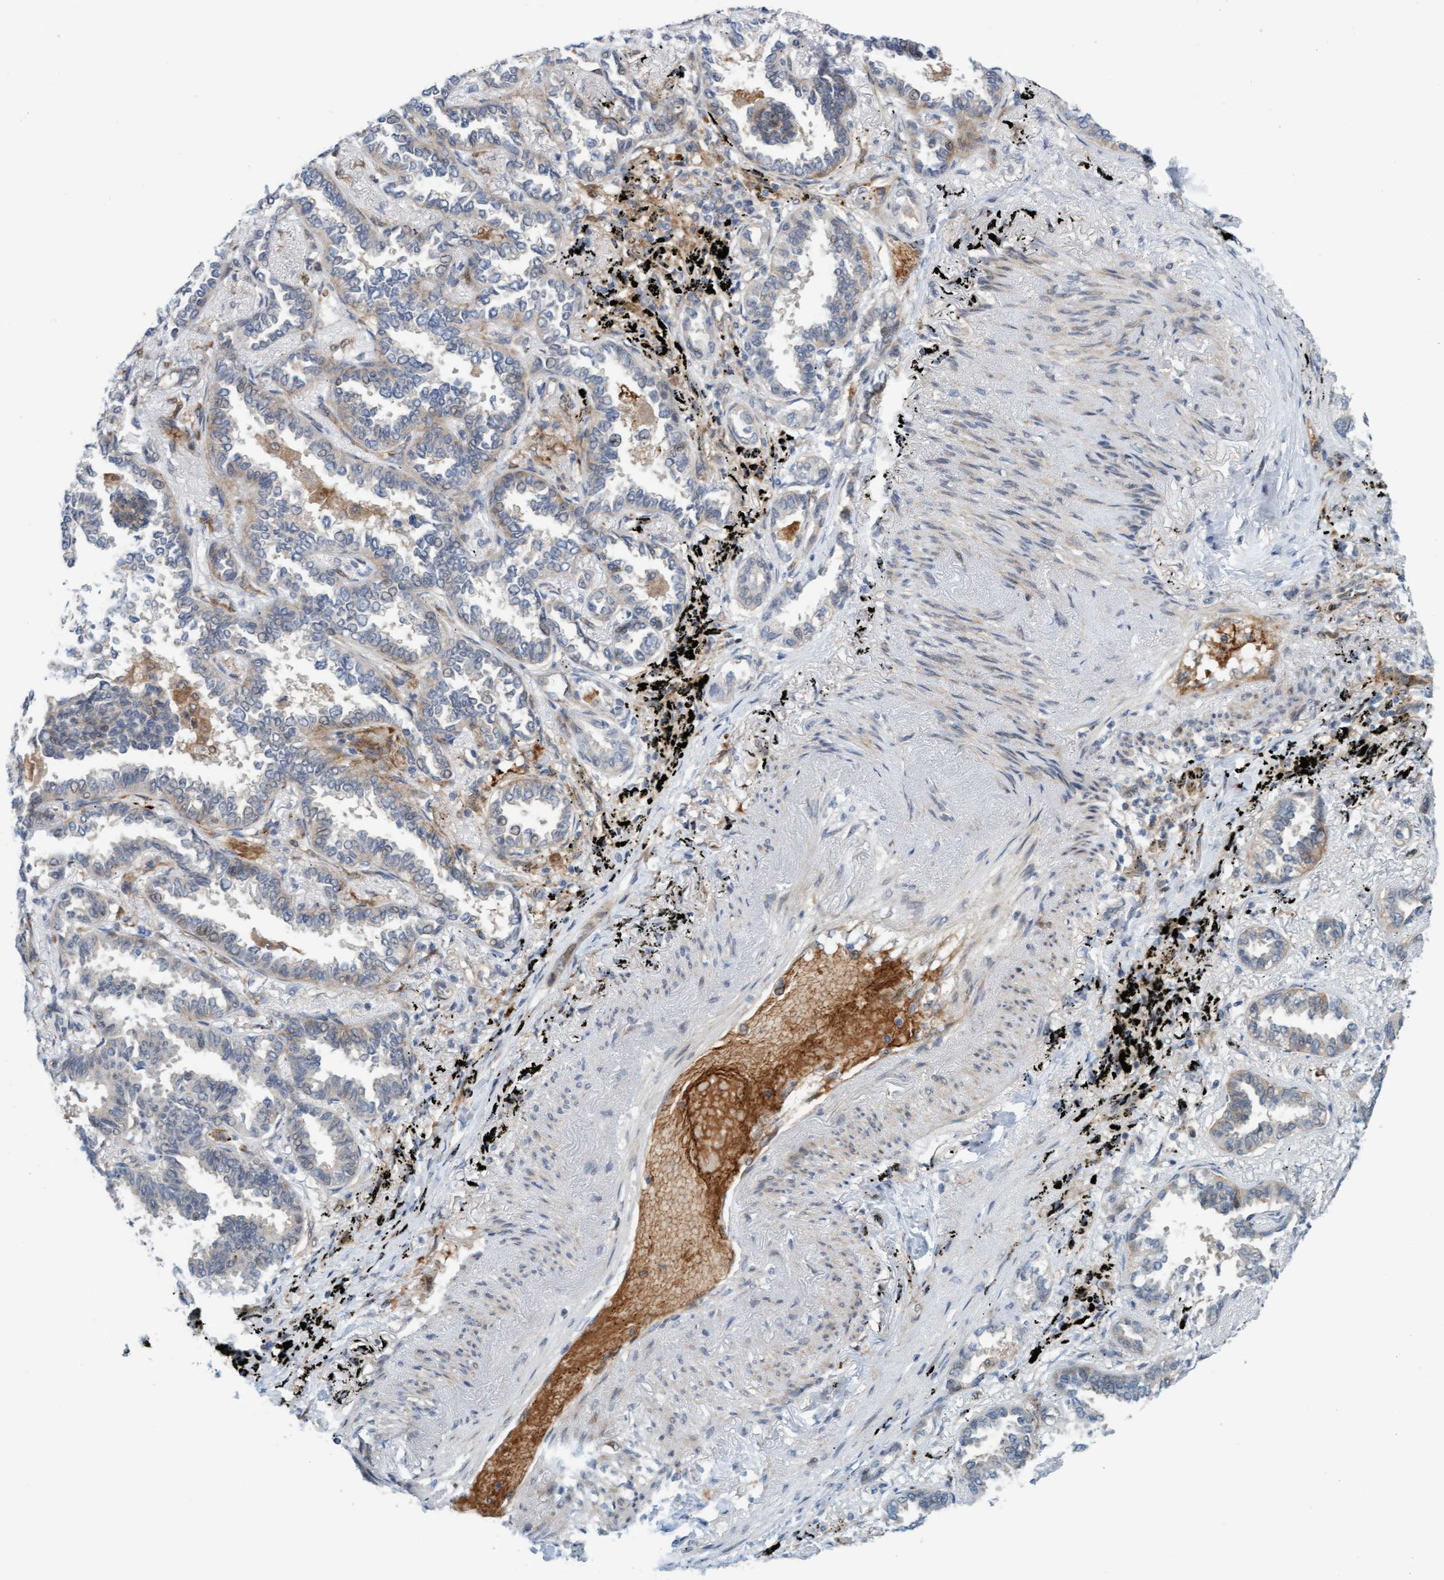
{"staining": {"intensity": "weak", "quantity": "<25%", "location": "cytoplasmic/membranous"}, "tissue": "lung cancer", "cell_type": "Tumor cells", "image_type": "cancer", "snomed": [{"axis": "morphology", "description": "Adenocarcinoma, NOS"}, {"axis": "topography", "description": "Lung"}], "caption": "Lung cancer stained for a protein using immunohistochemistry displays no staining tumor cells.", "gene": "EIF4EBP1", "patient": {"sex": "male", "age": 59}}